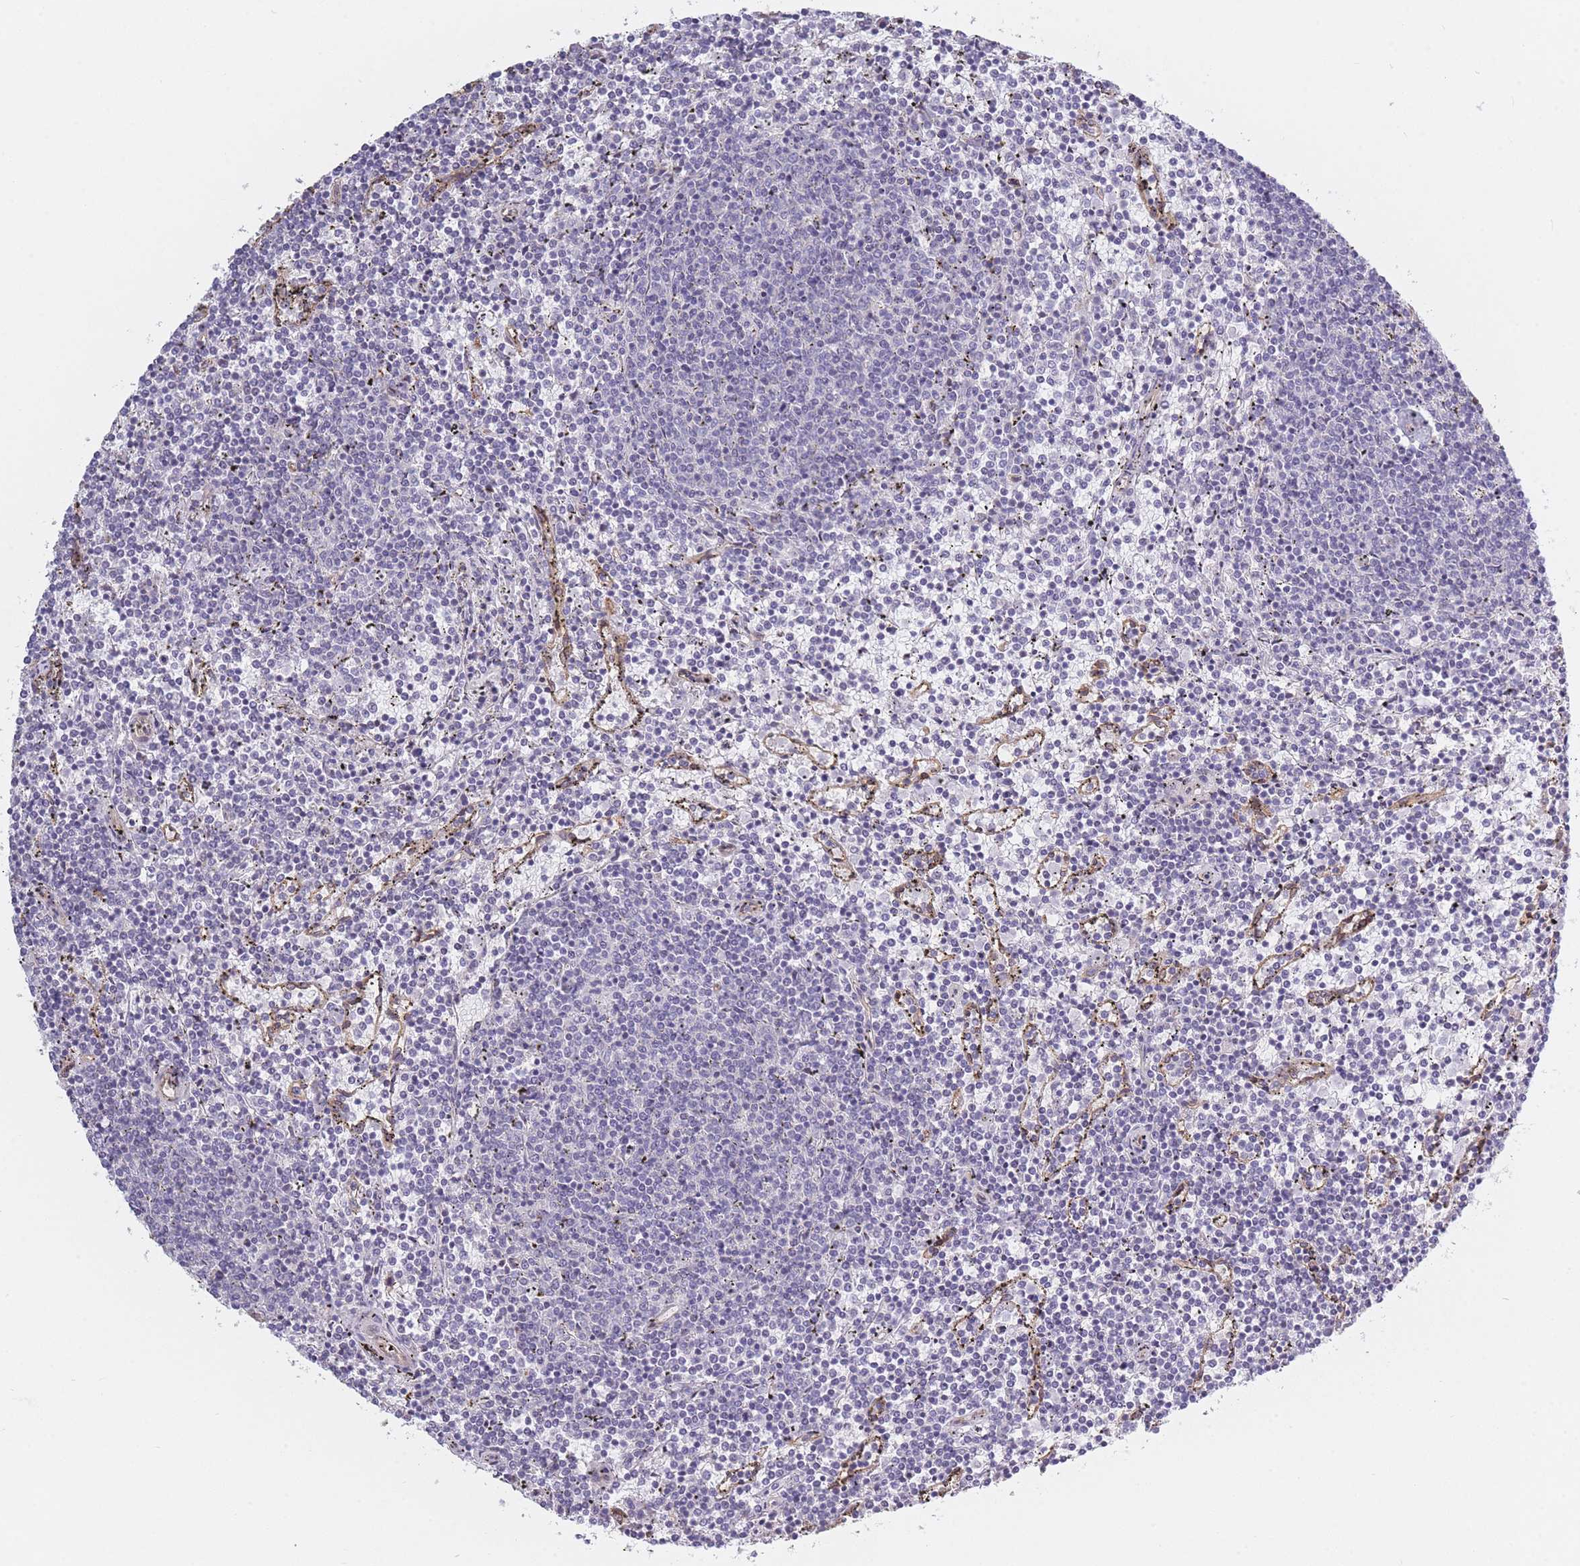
{"staining": {"intensity": "negative", "quantity": "none", "location": "none"}, "tissue": "lymphoma", "cell_type": "Tumor cells", "image_type": "cancer", "snomed": [{"axis": "morphology", "description": "Malignant lymphoma, non-Hodgkin's type, Low grade"}, {"axis": "topography", "description": "Spleen"}], "caption": "Lymphoma stained for a protein using immunohistochemistry demonstrates no positivity tumor cells.", "gene": "SLC7A6", "patient": {"sex": "female", "age": 50}}